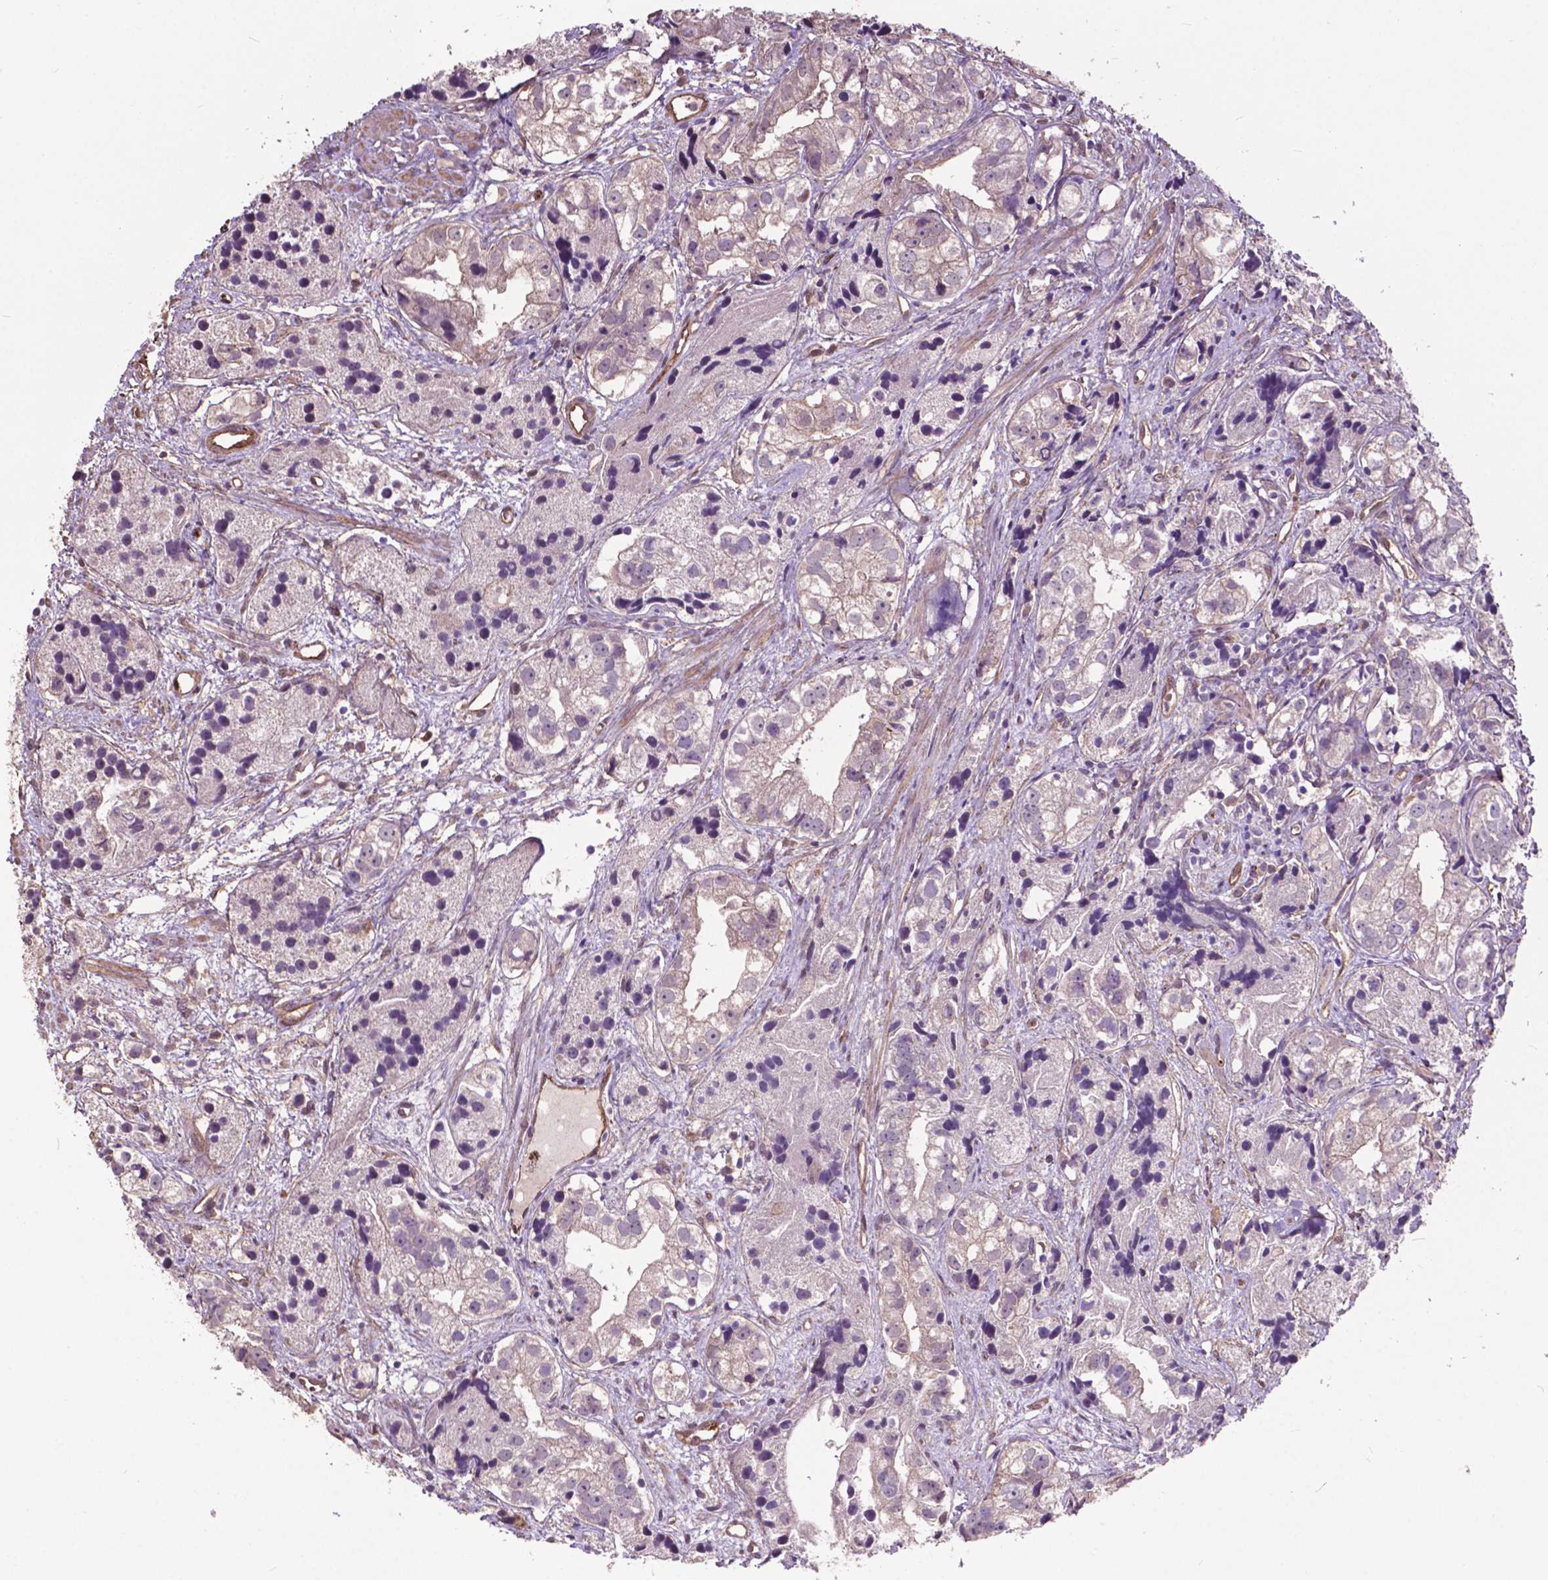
{"staining": {"intensity": "weak", "quantity": "<25%", "location": "cytoplasmic/membranous"}, "tissue": "prostate cancer", "cell_type": "Tumor cells", "image_type": "cancer", "snomed": [{"axis": "morphology", "description": "Adenocarcinoma, High grade"}, {"axis": "topography", "description": "Prostate"}], "caption": "Tumor cells are negative for protein expression in human adenocarcinoma (high-grade) (prostate).", "gene": "PDLIM1", "patient": {"sex": "male", "age": 68}}